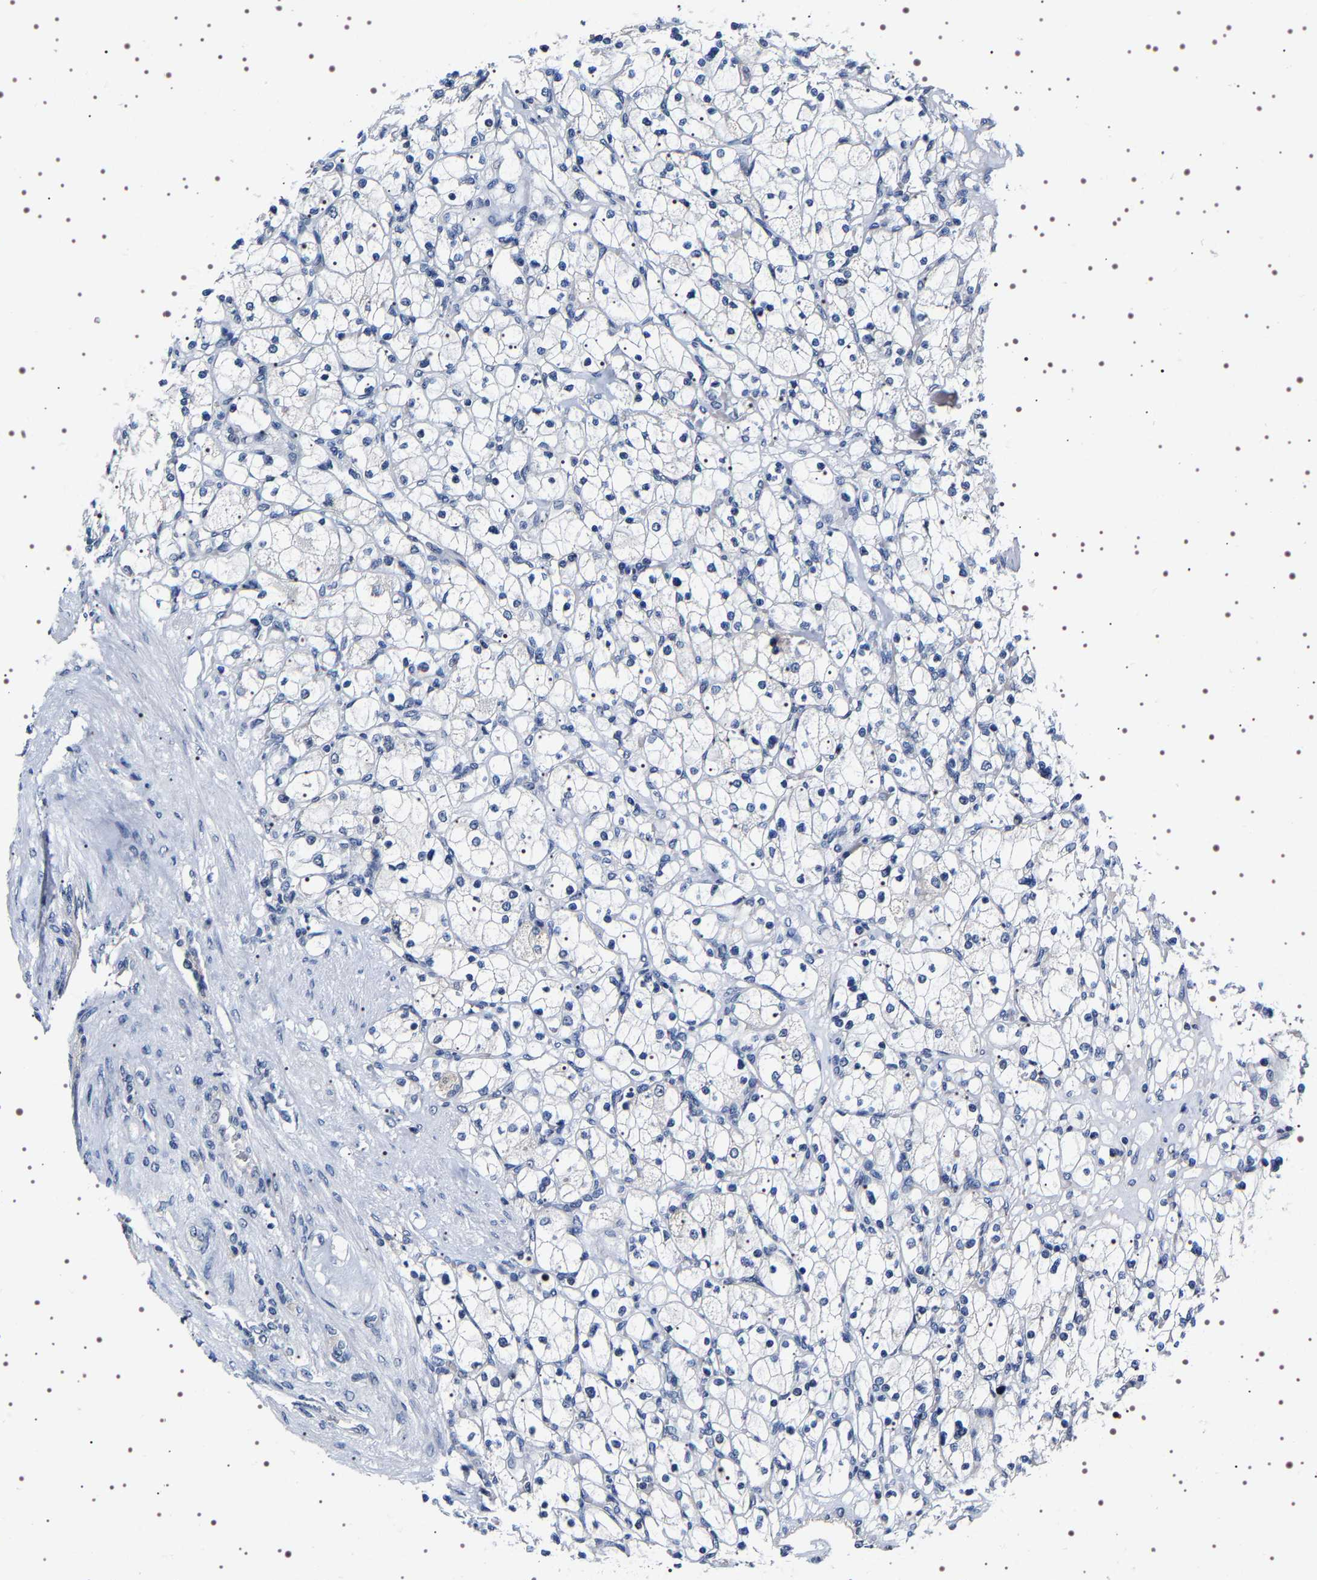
{"staining": {"intensity": "negative", "quantity": "none", "location": "none"}, "tissue": "renal cancer", "cell_type": "Tumor cells", "image_type": "cancer", "snomed": [{"axis": "morphology", "description": "Adenocarcinoma, NOS"}, {"axis": "topography", "description": "Kidney"}], "caption": "Immunohistochemistry of renal cancer (adenocarcinoma) shows no expression in tumor cells. The staining was performed using DAB (3,3'-diaminobenzidine) to visualize the protein expression in brown, while the nuclei were stained in blue with hematoxylin (Magnification: 20x).", "gene": "GNL3", "patient": {"sex": "female", "age": 83}}